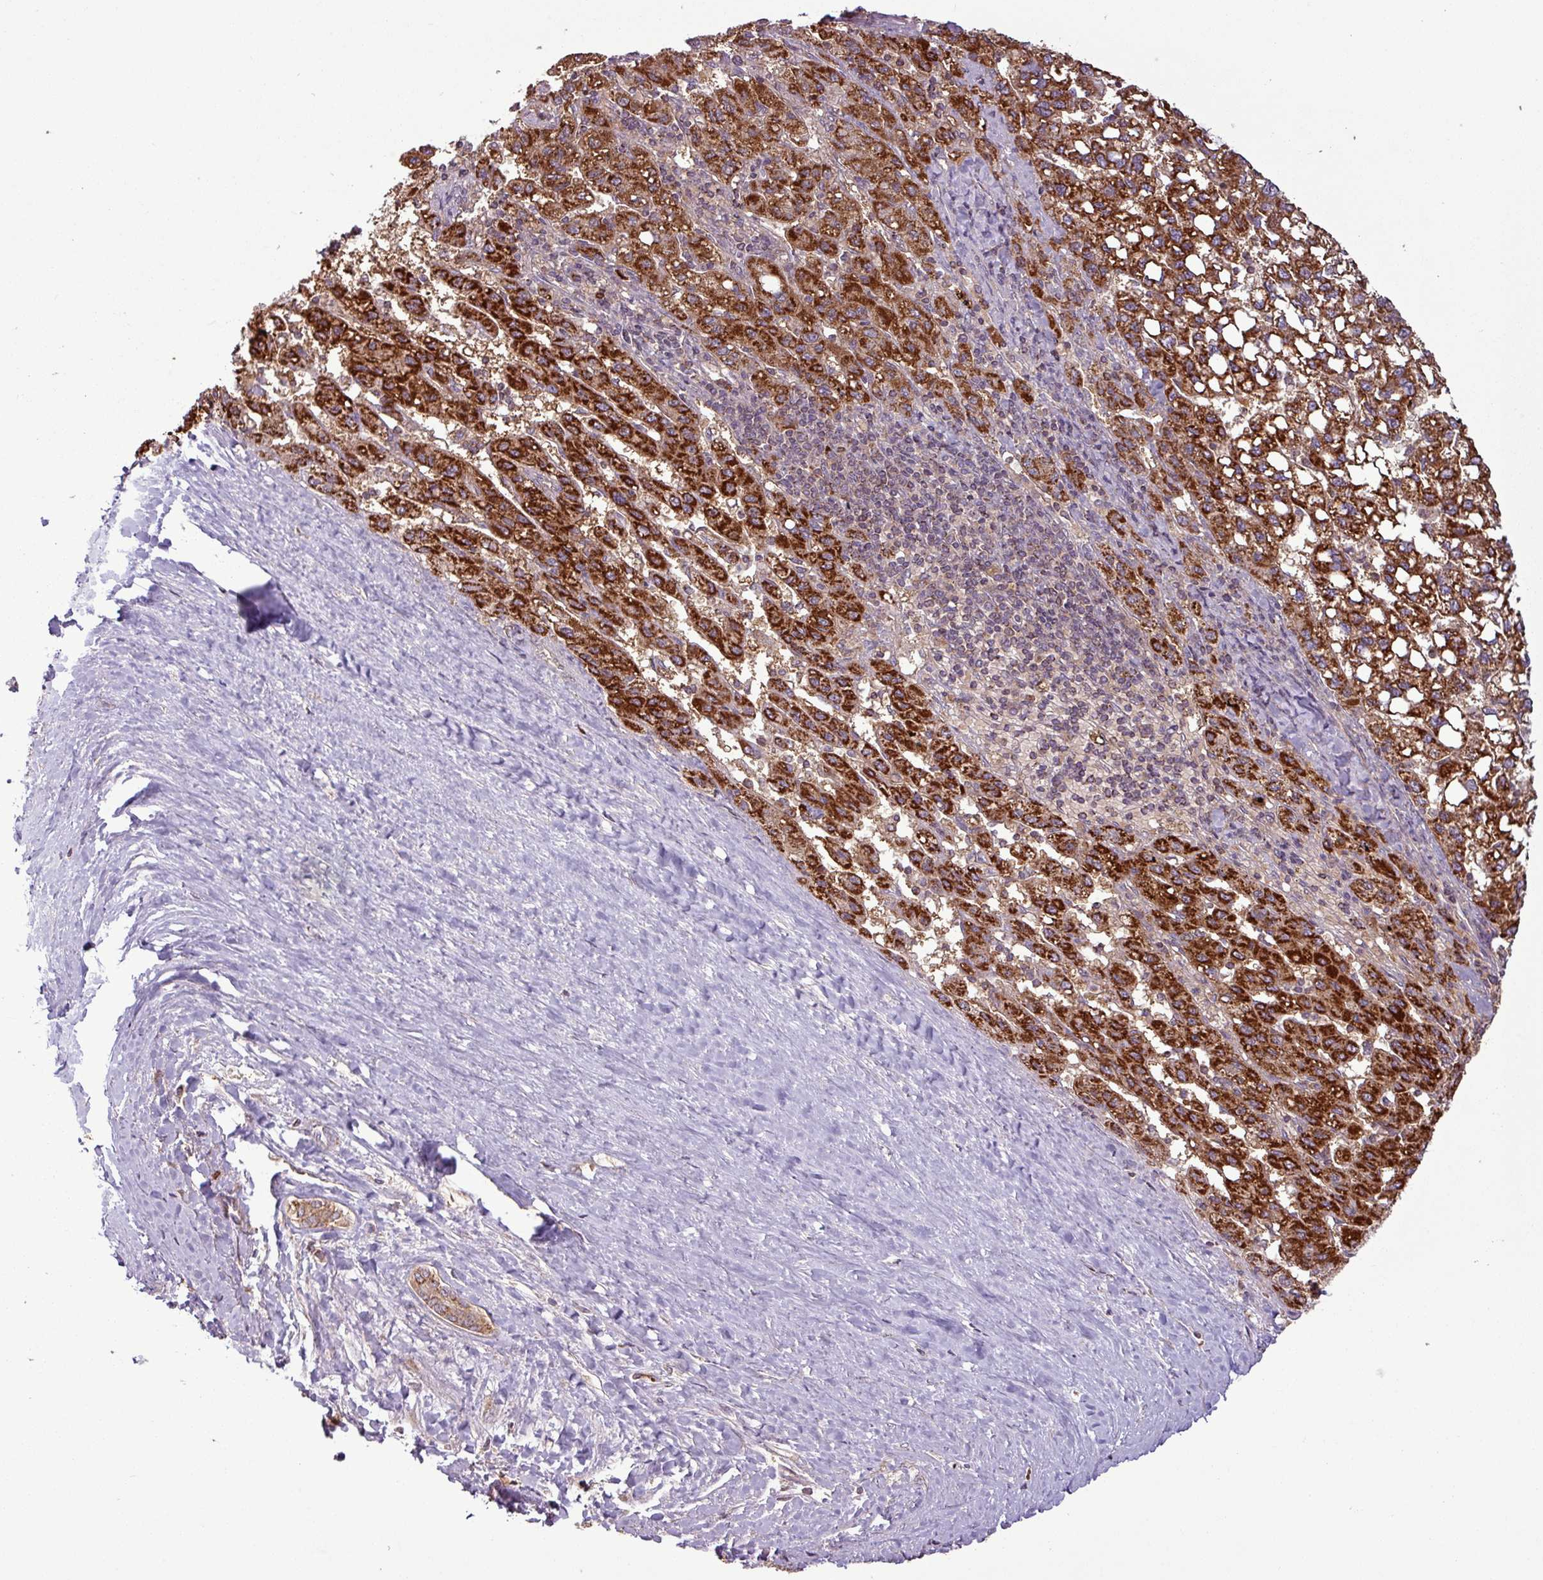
{"staining": {"intensity": "strong", "quantity": ">75%", "location": "cytoplasmic/membranous"}, "tissue": "liver cancer", "cell_type": "Tumor cells", "image_type": "cancer", "snomed": [{"axis": "morphology", "description": "Carcinoma, Hepatocellular, NOS"}, {"axis": "topography", "description": "Liver"}], "caption": "A high amount of strong cytoplasmic/membranous expression is seen in about >75% of tumor cells in hepatocellular carcinoma (liver) tissue. The protein of interest is stained brown, and the nuclei are stained in blue (DAB IHC with brightfield microscopy, high magnification).", "gene": "MCTP2", "patient": {"sex": "female", "age": 82}}